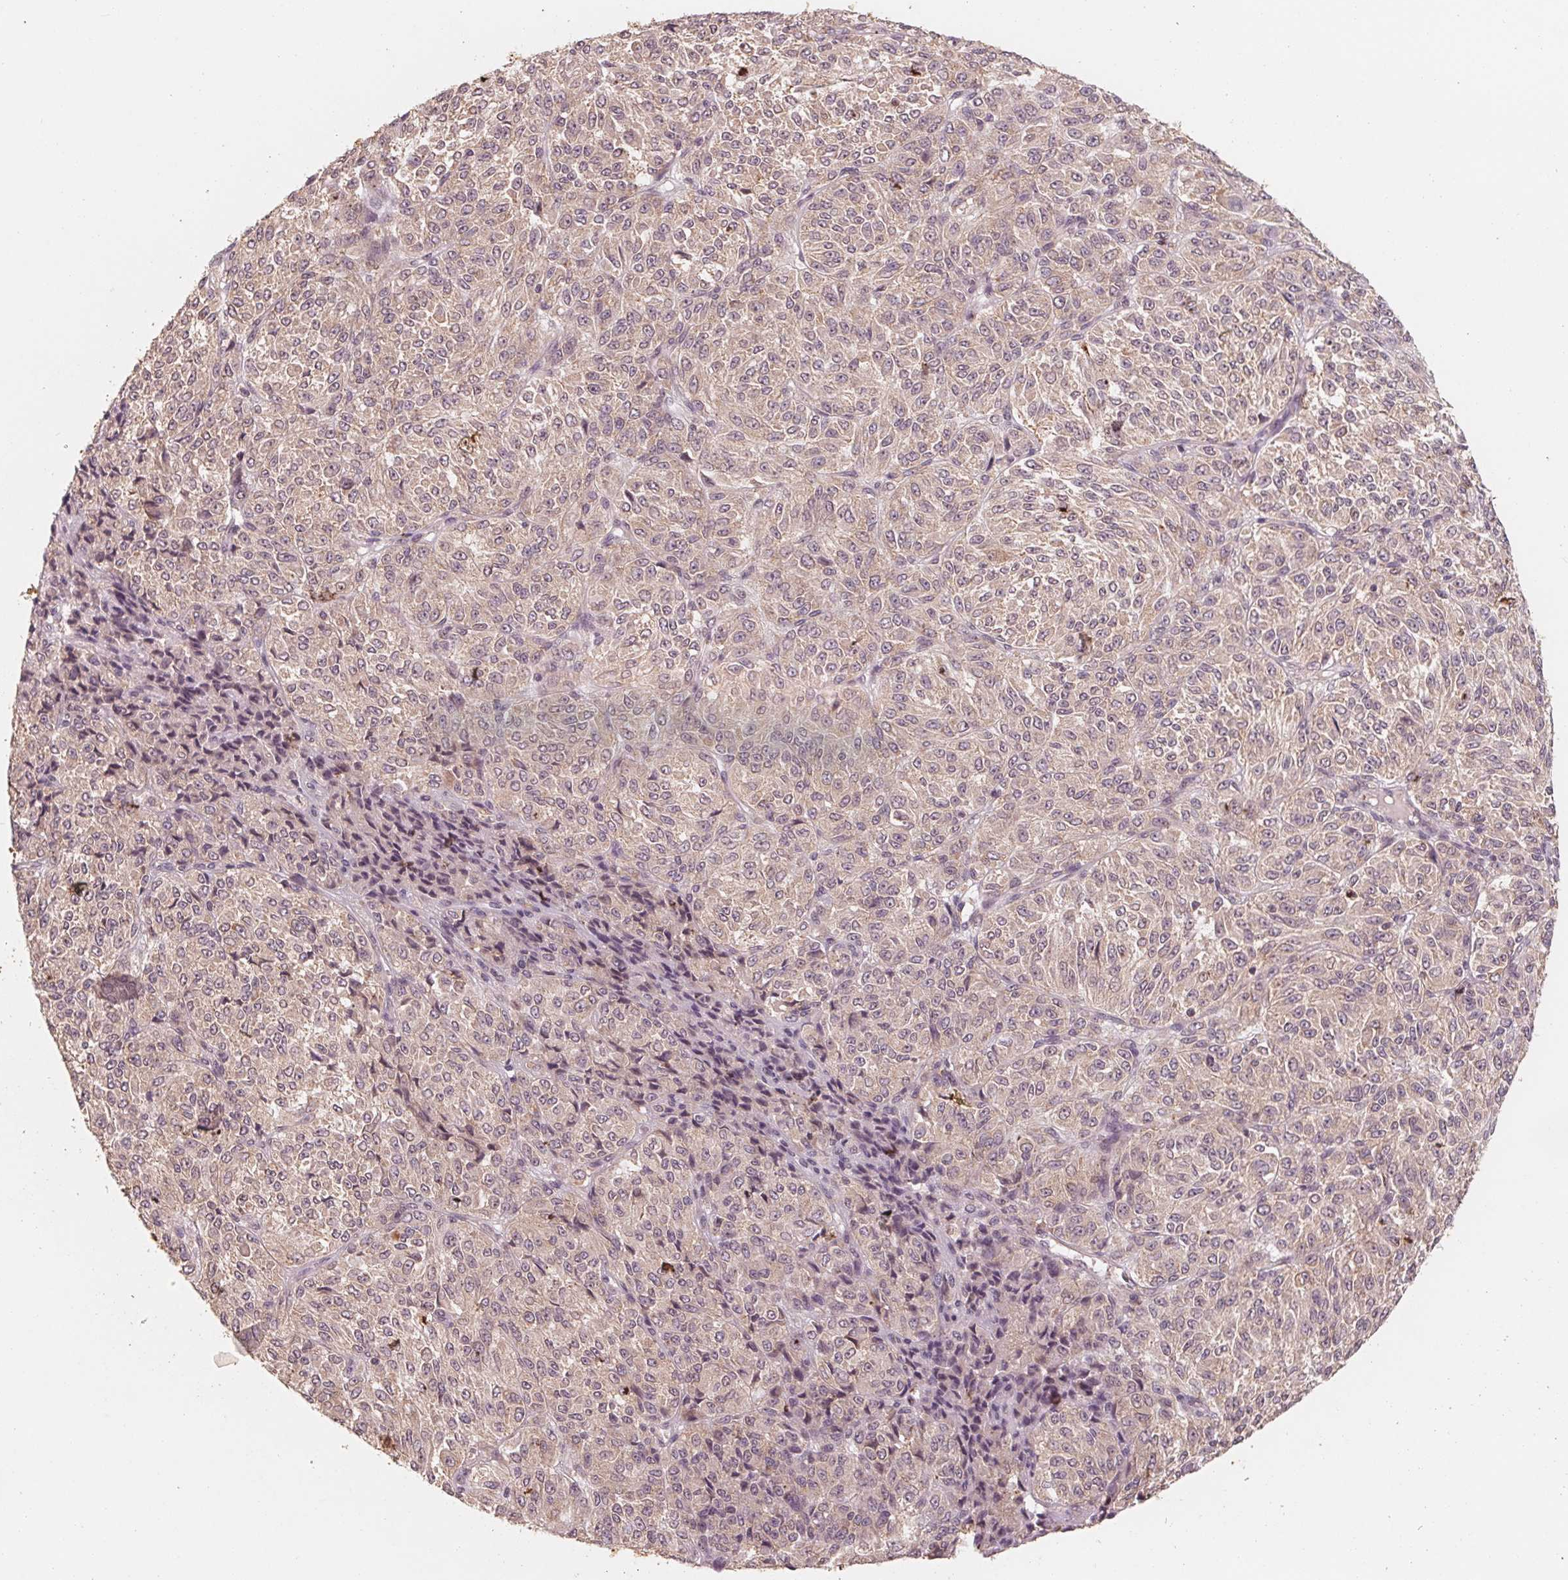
{"staining": {"intensity": "weak", "quantity": "<25%", "location": "cytoplasmic/membranous"}, "tissue": "melanoma", "cell_type": "Tumor cells", "image_type": "cancer", "snomed": [{"axis": "morphology", "description": "Malignant melanoma, Metastatic site"}, {"axis": "topography", "description": "Brain"}], "caption": "A micrograph of melanoma stained for a protein displays no brown staining in tumor cells. (Brightfield microscopy of DAB immunohistochemistry (IHC) at high magnification).", "gene": "GIGYF2", "patient": {"sex": "female", "age": 56}}